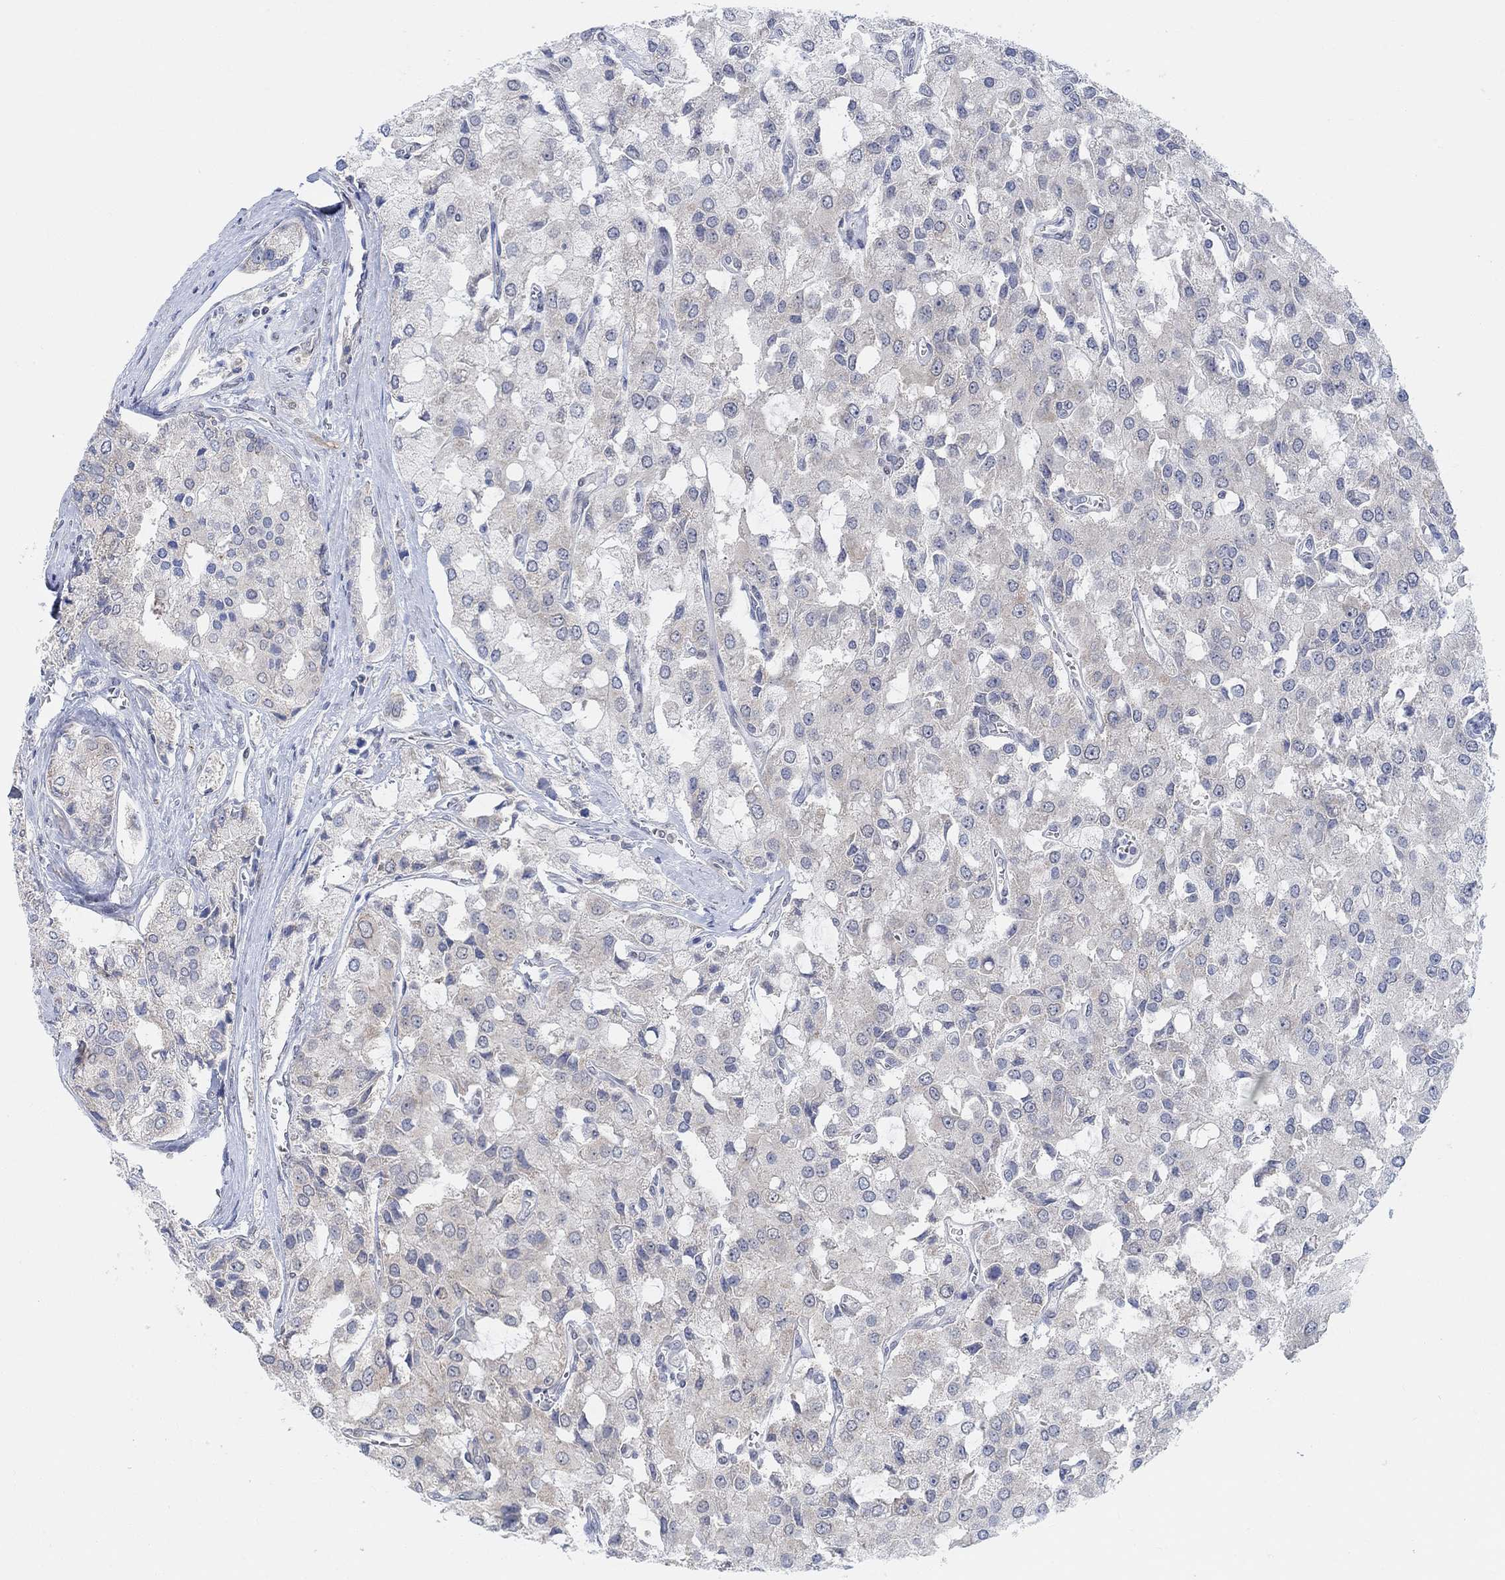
{"staining": {"intensity": "negative", "quantity": "none", "location": "none"}, "tissue": "prostate cancer", "cell_type": "Tumor cells", "image_type": "cancer", "snomed": [{"axis": "morphology", "description": "Adenocarcinoma, NOS"}, {"axis": "topography", "description": "Prostate and seminal vesicle, NOS"}, {"axis": "topography", "description": "Prostate"}], "caption": "A high-resolution photomicrograph shows immunohistochemistry (IHC) staining of prostate cancer, which displays no significant staining in tumor cells. (DAB (3,3'-diaminobenzidine) immunohistochemistry (IHC) with hematoxylin counter stain).", "gene": "RIMS1", "patient": {"sex": "male", "age": 67}}